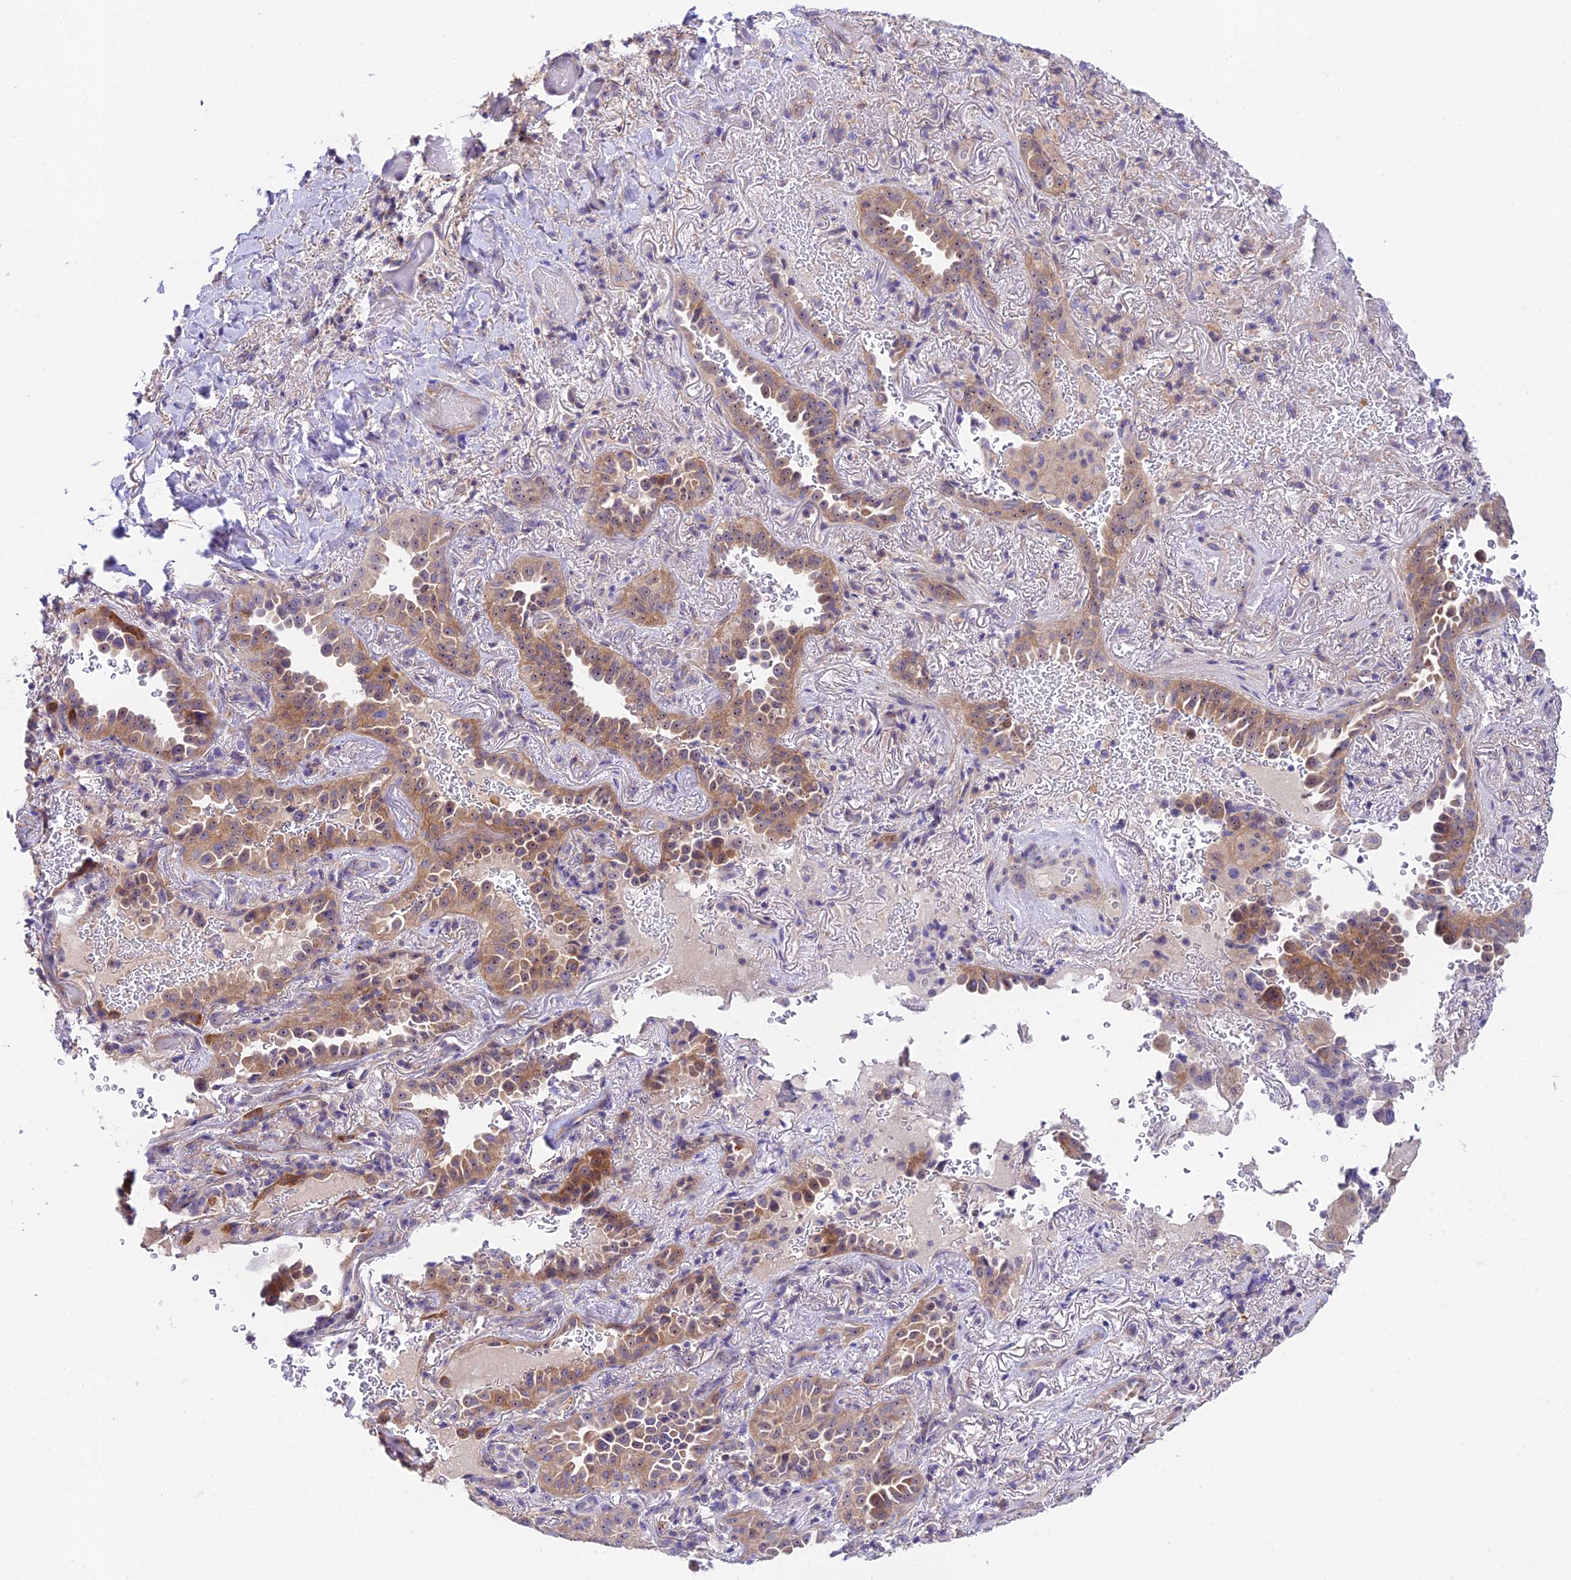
{"staining": {"intensity": "moderate", "quantity": ">75%", "location": "cytoplasmic/membranous,nuclear"}, "tissue": "lung cancer", "cell_type": "Tumor cells", "image_type": "cancer", "snomed": [{"axis": "morphology", "description": "Adenocarcinoma, NOS"}, {"axis": "topography", "description": "Lung"}], "caption": "Immunohistochemical staining of human adenocarcinoma (lung) reveals moderate cytoplasmic/membranous and nuclear protein expression in approximately >75% of tumor cells. (DAB (3,3'-diaminobenzidine) IHC, brown staining for protein, blue staining for nuclei).", "gene": "DUSP29", "patient": {"sex": "female", "age": 69}}